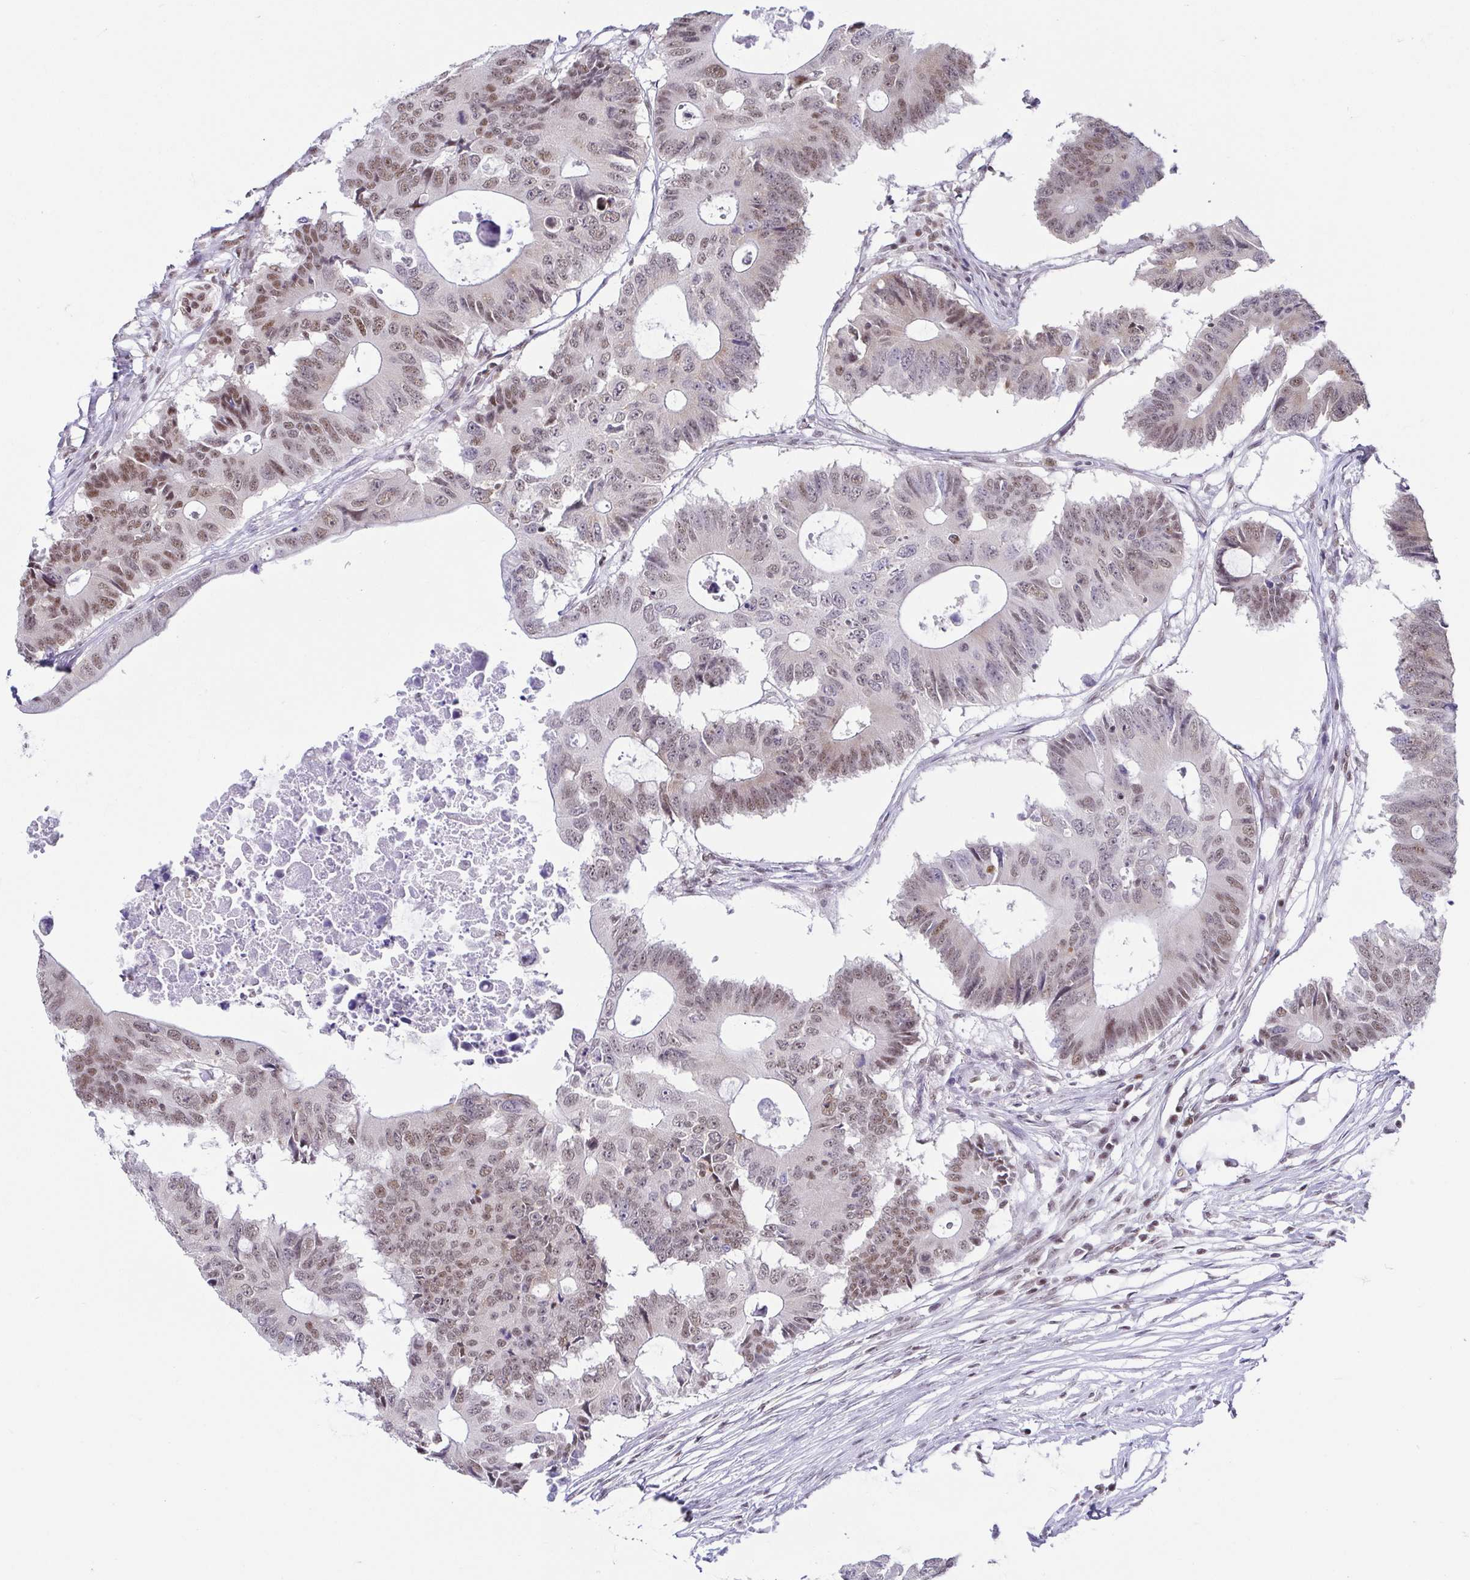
{"staining": {"intensity": "moderate", "quantity": ">75%", "location": "nuclear"}, "tissue": "colorectal cancer", "cell_type": "Tumor cells", "image_type": "cancer", "snomed": [{"axis": "morphology", "description": "Adenocarcinoma, NOS"}, {"axis": "topography", "description": "Colon"}], "caption": "Human colorectal adenocarcinoma stained for a protein (brown) reveals moderate nuclear positive positivity in about >75% of tumor cells.", "gene": "EWSR1", "patient": {"sex": "male", "age": 71}}